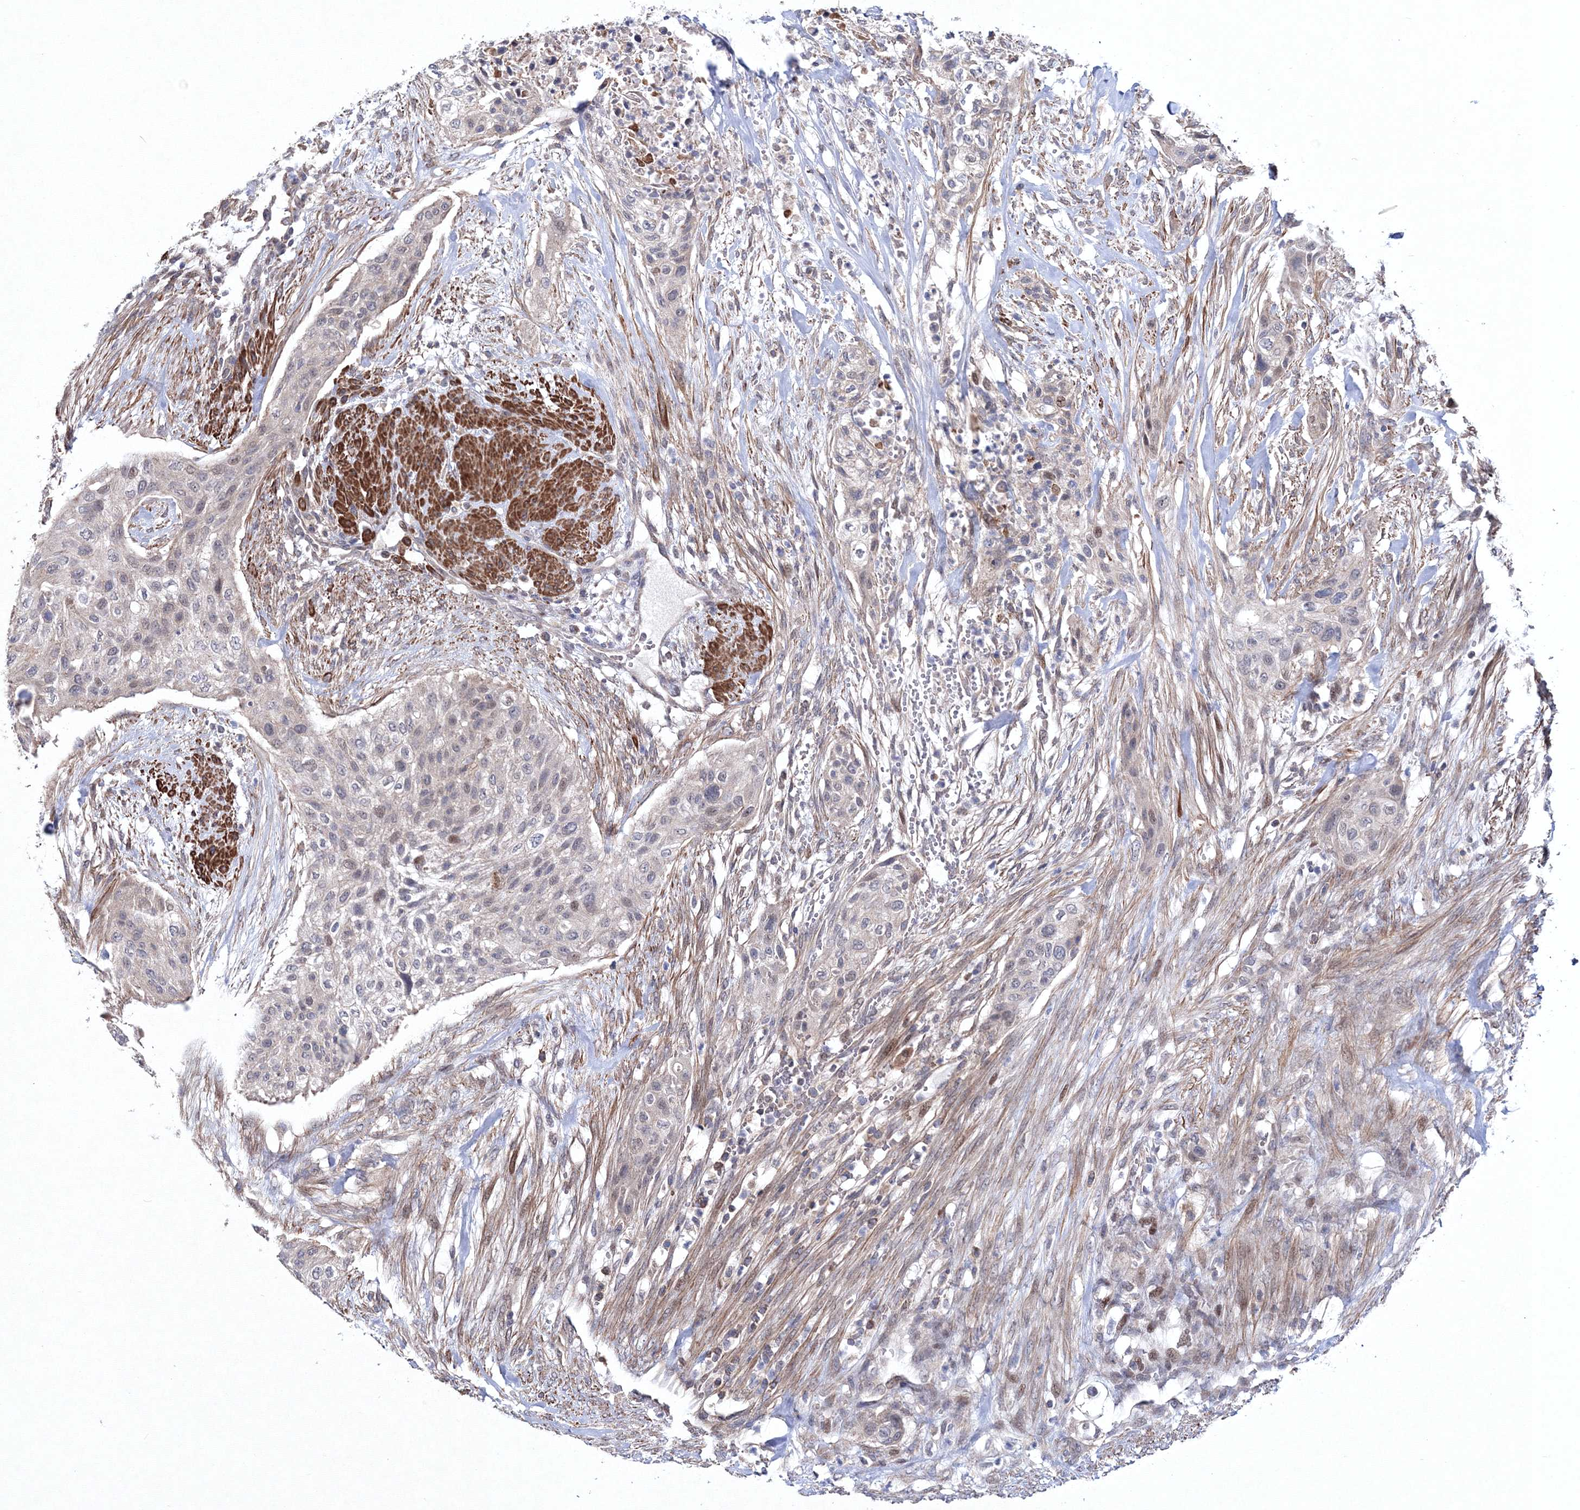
{"staining": {"intensity": "negative", "quantity": "none", "location": "none"}, "tissue": "urothelial cancer", "cell_type": "Tumor cells", "image_type": "cancer", "snomed": [{"axis": "morphology", "description": "Urothelial carcinoma, High grade"}, {"axis": "topography", "description": "Urinary bladder"}], "caption": "Tumor cells are negative for brown protein staining in urothelial carcinoma (high-grade).", "gene": "PPP2R2B", "patient": {"sex": "male", "age": 35}}